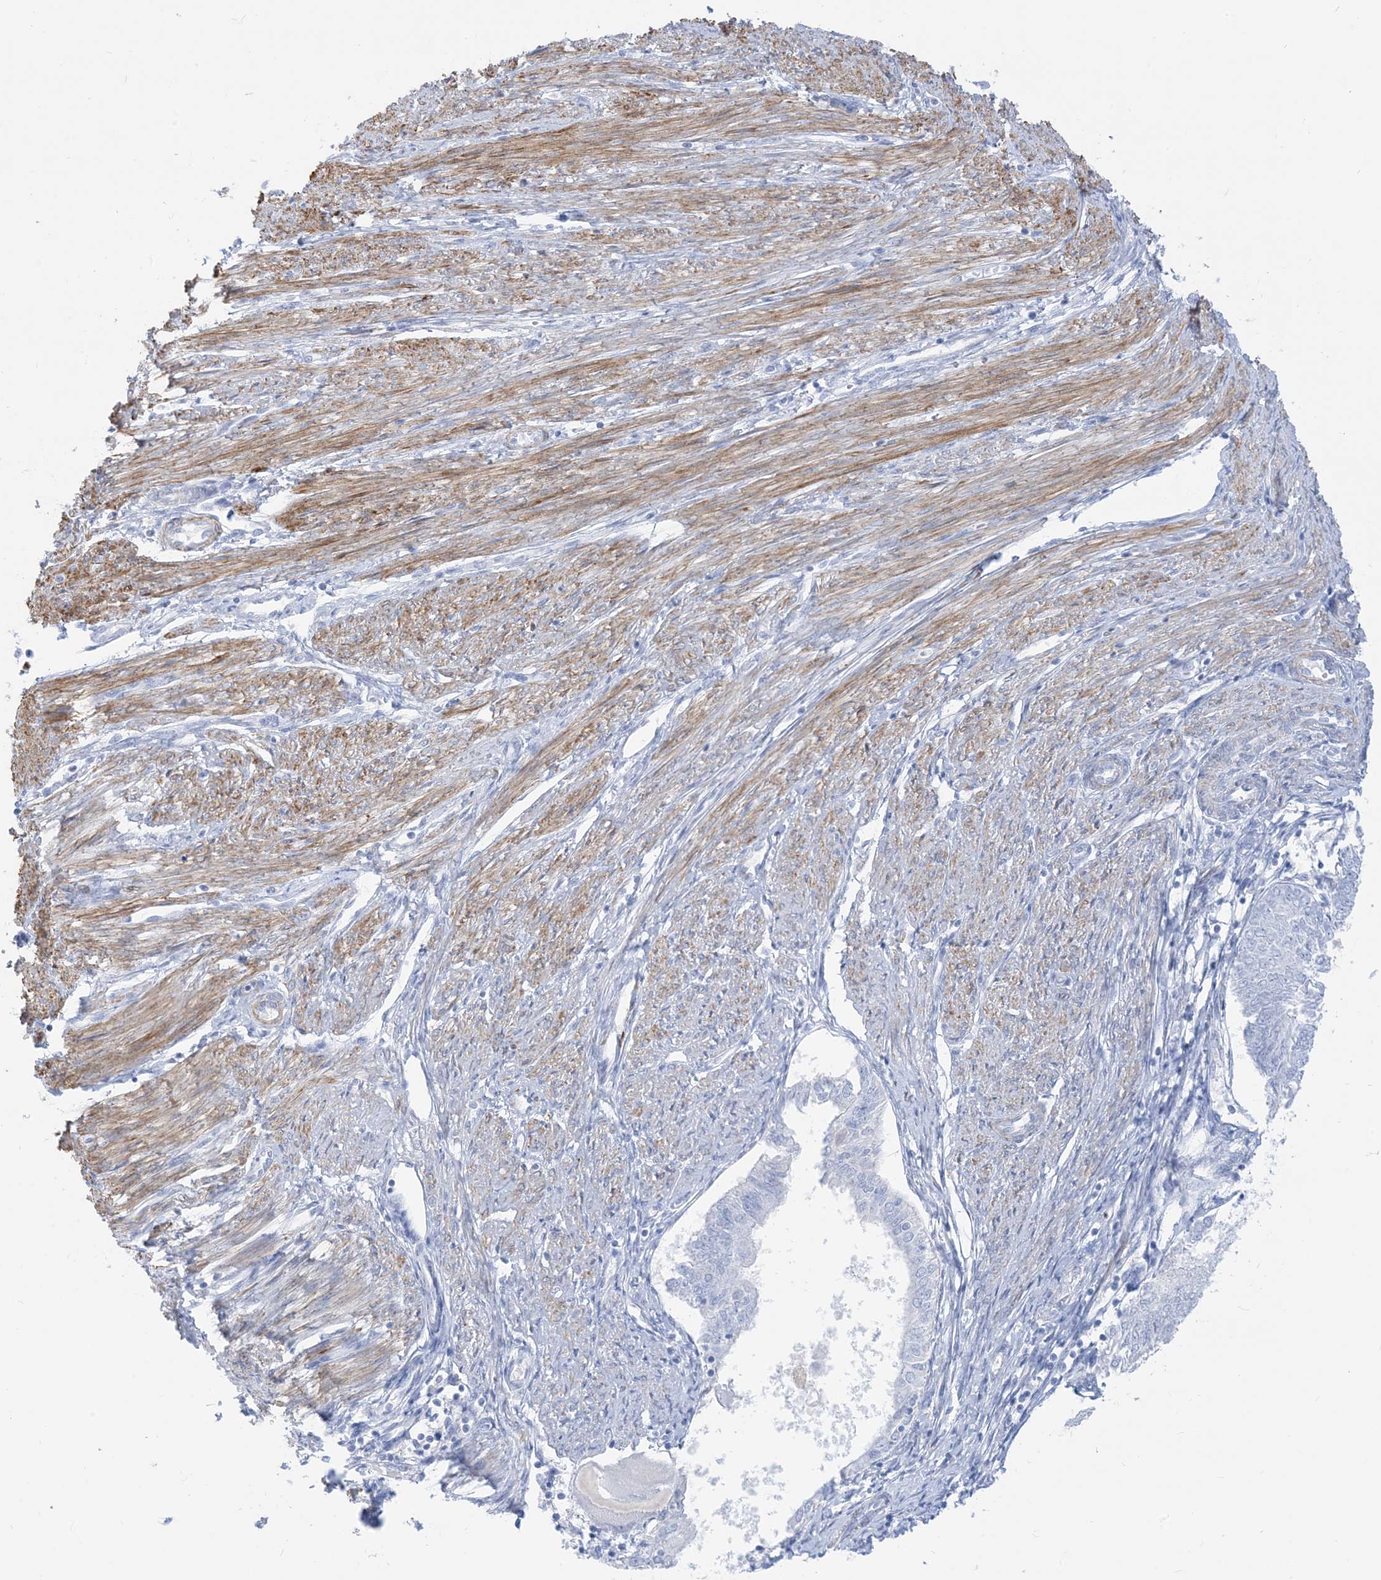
{"staining": {"intensity": "negative", "quantity": "none", "location": "none"}, "tissue": "endometrial cancer", "cell_type": "Tumor cells", "image_type": "cancer", "snomed": [{"axis": "morphology", "description": "Adenocarcinoma, NOS"}, {"axis": "topography", "description": "Endometrium"}], "caption": "IHC micrograph of endometrial adenocarcinoma stained for a protein (brown), which reveals no staining in tumor cells.", "gene": "MARS2", "patient": {"sex": "female", "age": 58}}